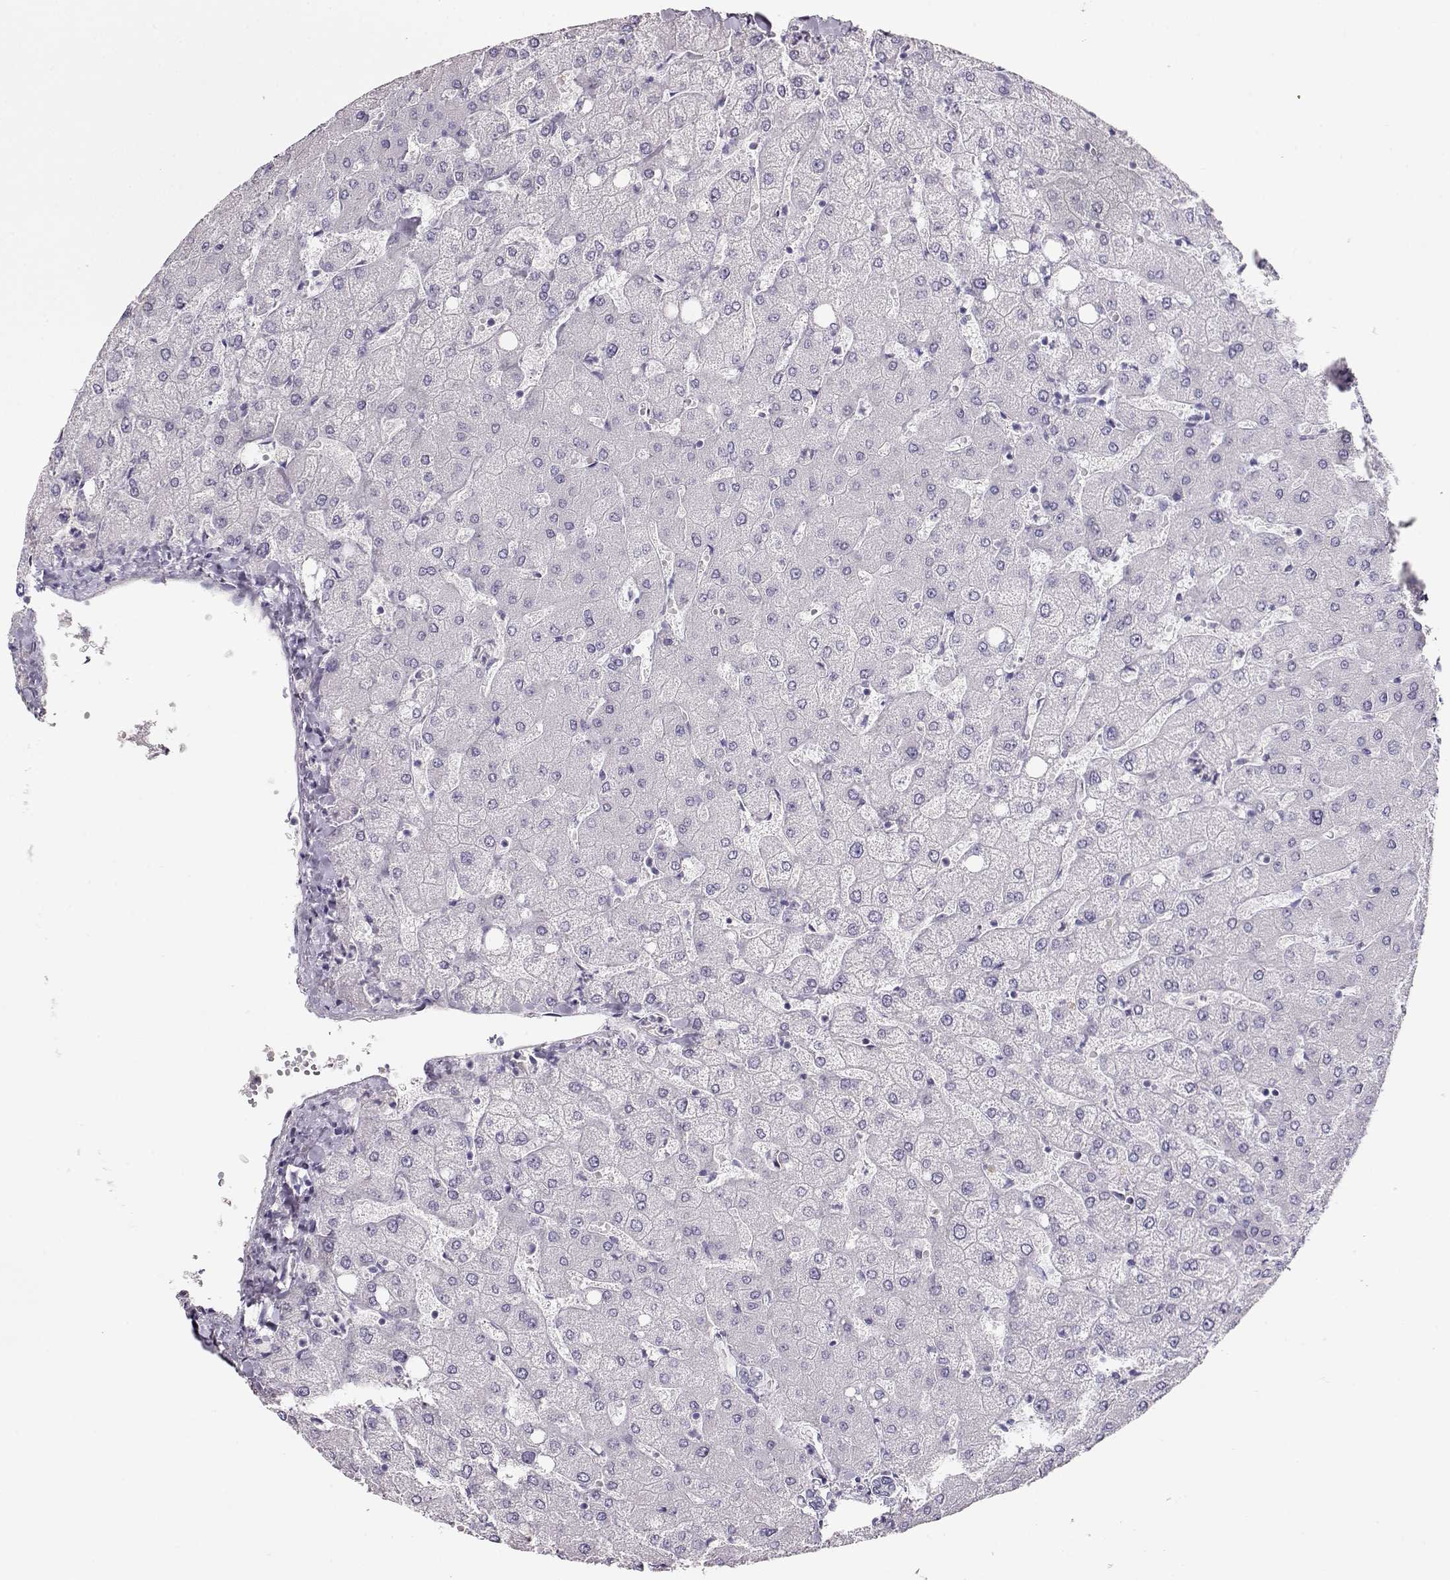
{"staining": {"intensity": "negative", "quantity": "none", "location": "none"}, "tissue": "liver", "cell_type": "Cholangiocytes", "image_type": "normal", "snomed": [{"axis": "morphology", "description": "Normal tissue, NOS"}, {"axis": "topography", "description": "Liver"}], "caption": "Human liver stained for a protein using immunohistochemistry (IHC) displays no staining in cholangiocytes.", "gene": "RBM44", "patient": {"sex": "female", "age": 54}}